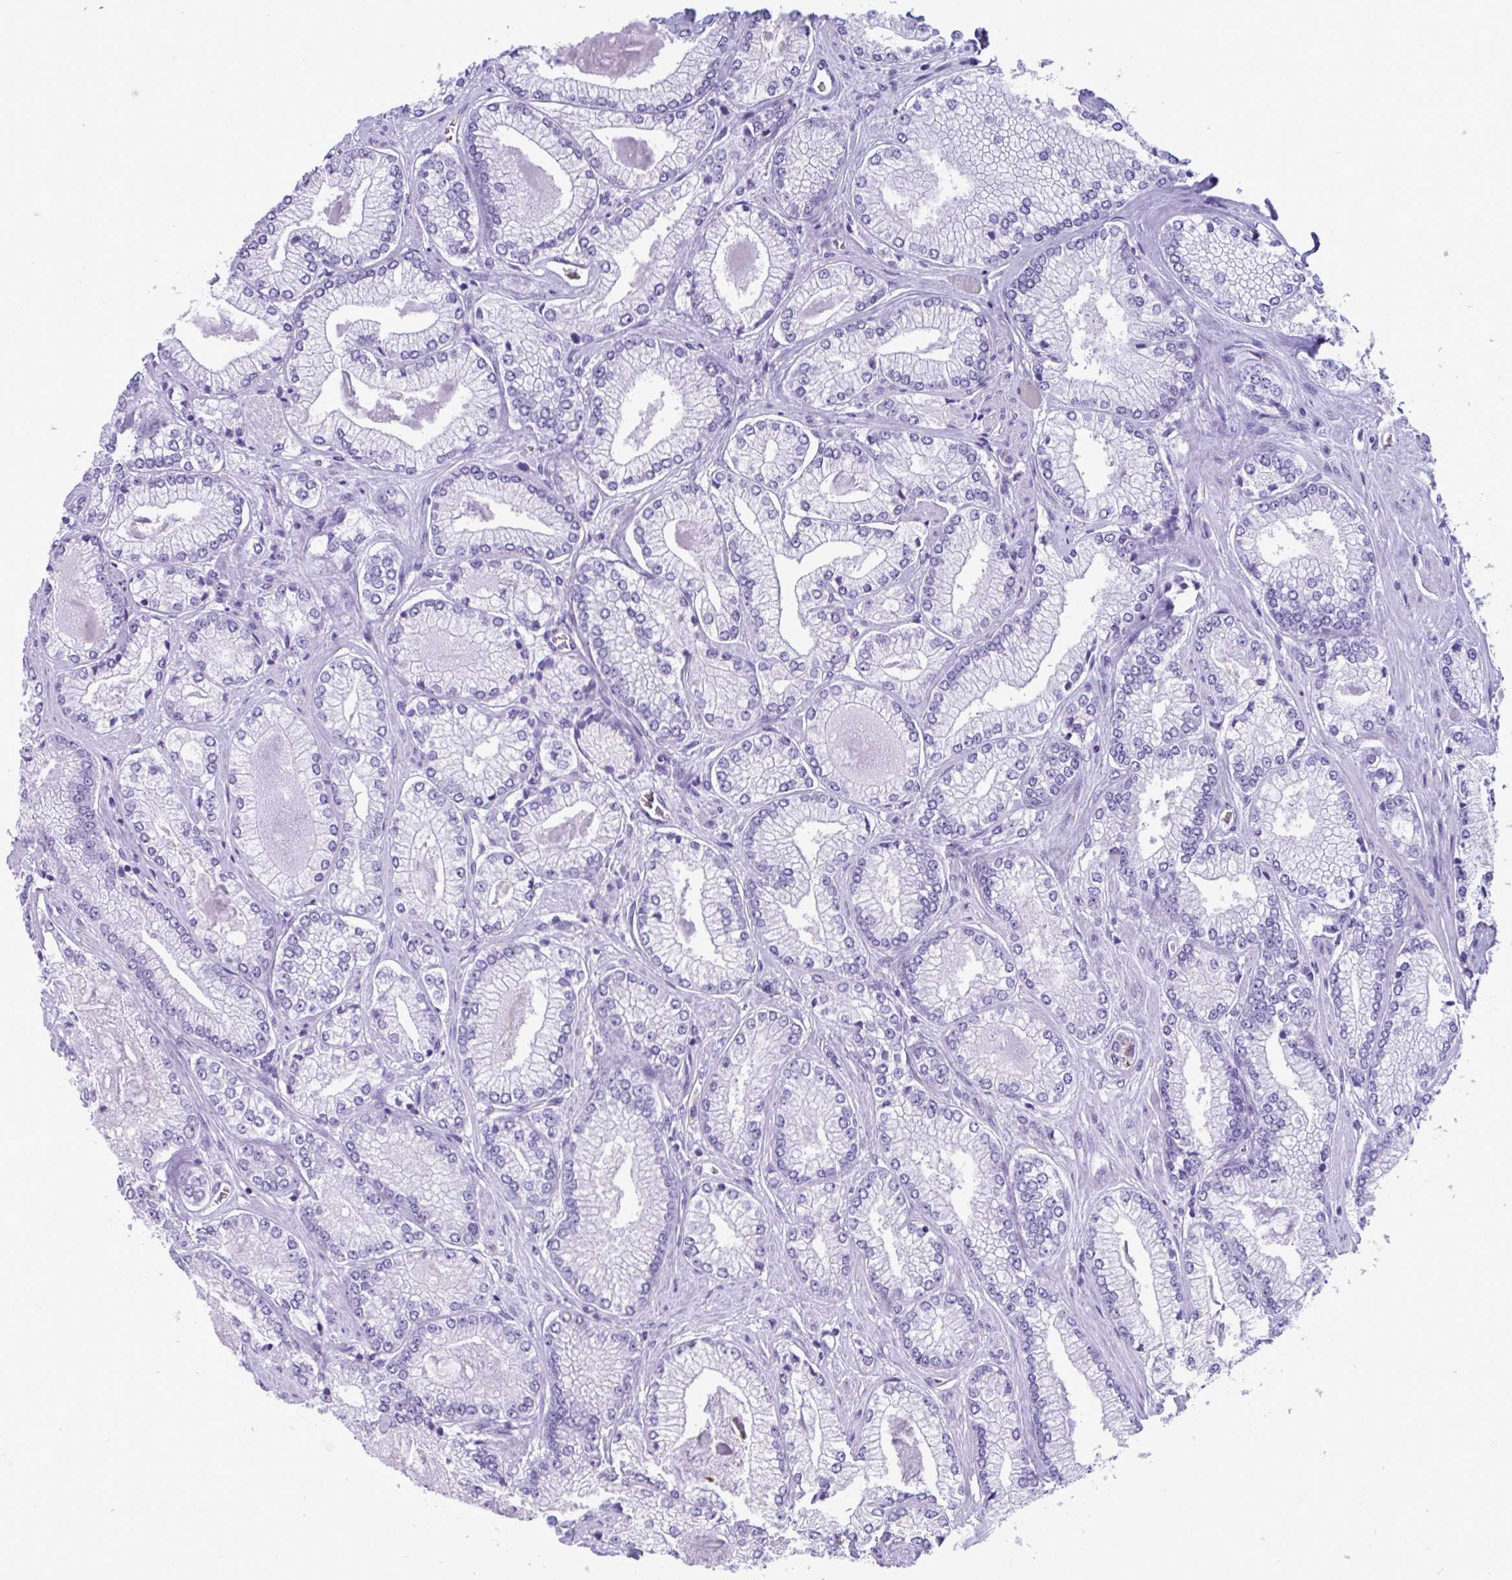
{"staining": {"intensity": "negative", "quantity": "none", "location": "none"}, "tissue": "prostate cancer", "cell_type": "Tumor cells", "image_type": "cancer", "snomed": [{"axis": "morphology", "description": "Adenocarcinoma, Low grade"}, {"axis": "topography", "description": "Prostate"}], "caption": "This is a photomicrograph of immunohistochemistry (IHC) staining of prostate cancer (low-grade adenocarcinoma), which shows no positivity in tumor cells.", "gene": "TTC30B", "patient": {"sex": "male", "age": 67}}